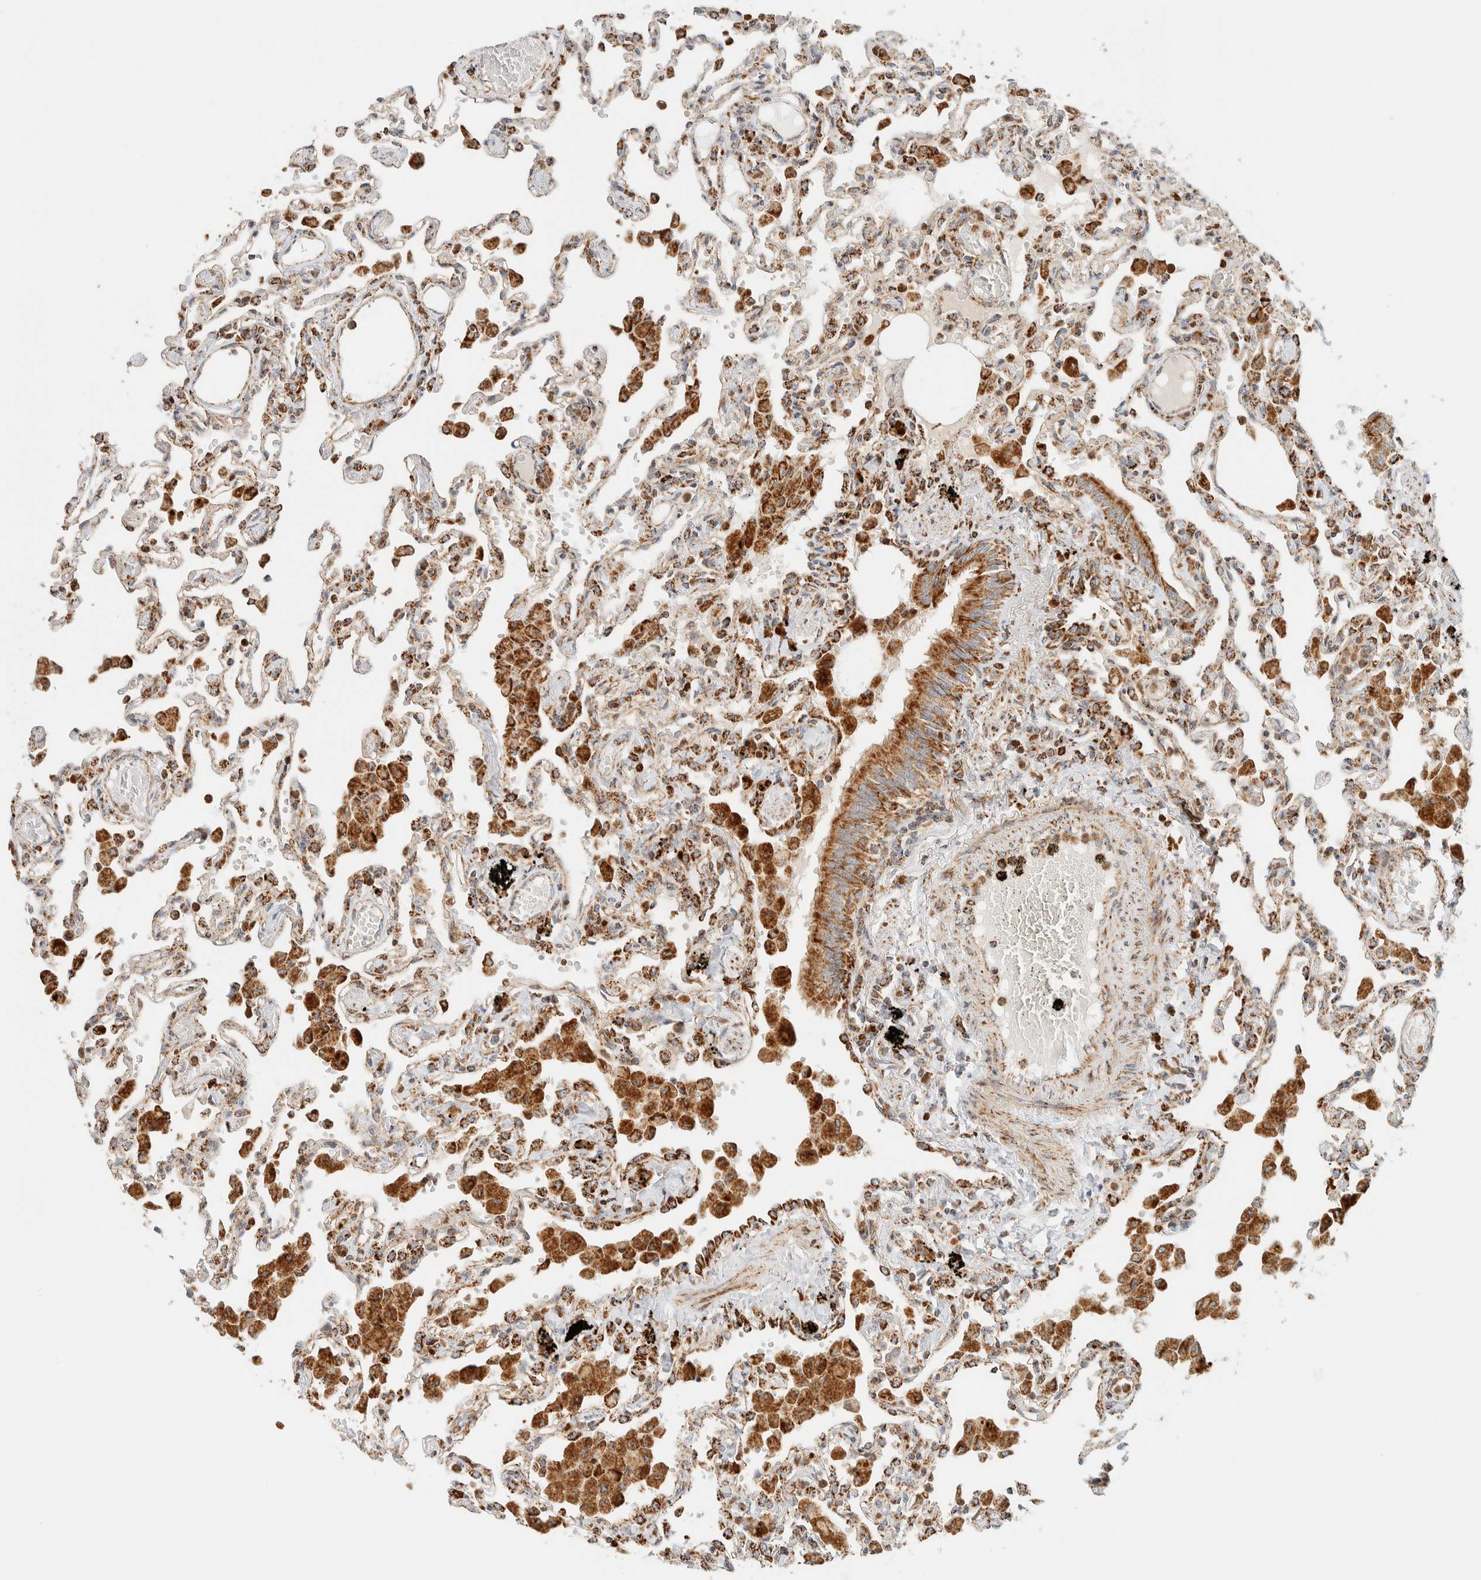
{"staining": {"intensity": "moderate", "quantity": ">75%", "location": "cytoplasmic/membranous"}, "tissue": "lung", "cell_type": "Alveolar cells", "image_type": "normal", "snomed": [{"axis": "morphology", "description": "Normal tissue, NOS"}, {"axis": "topography", "description": "Bronchus"}, {"axis": "topography", "description": "Lung"}], "caption": "Protein staining of normal lung shows moderate cytoplasmic/membranous positivity in approximately >75% of alveolar cells.", "gene": "KIFAP3", "patient": {"sex": "female", "age": 49}}